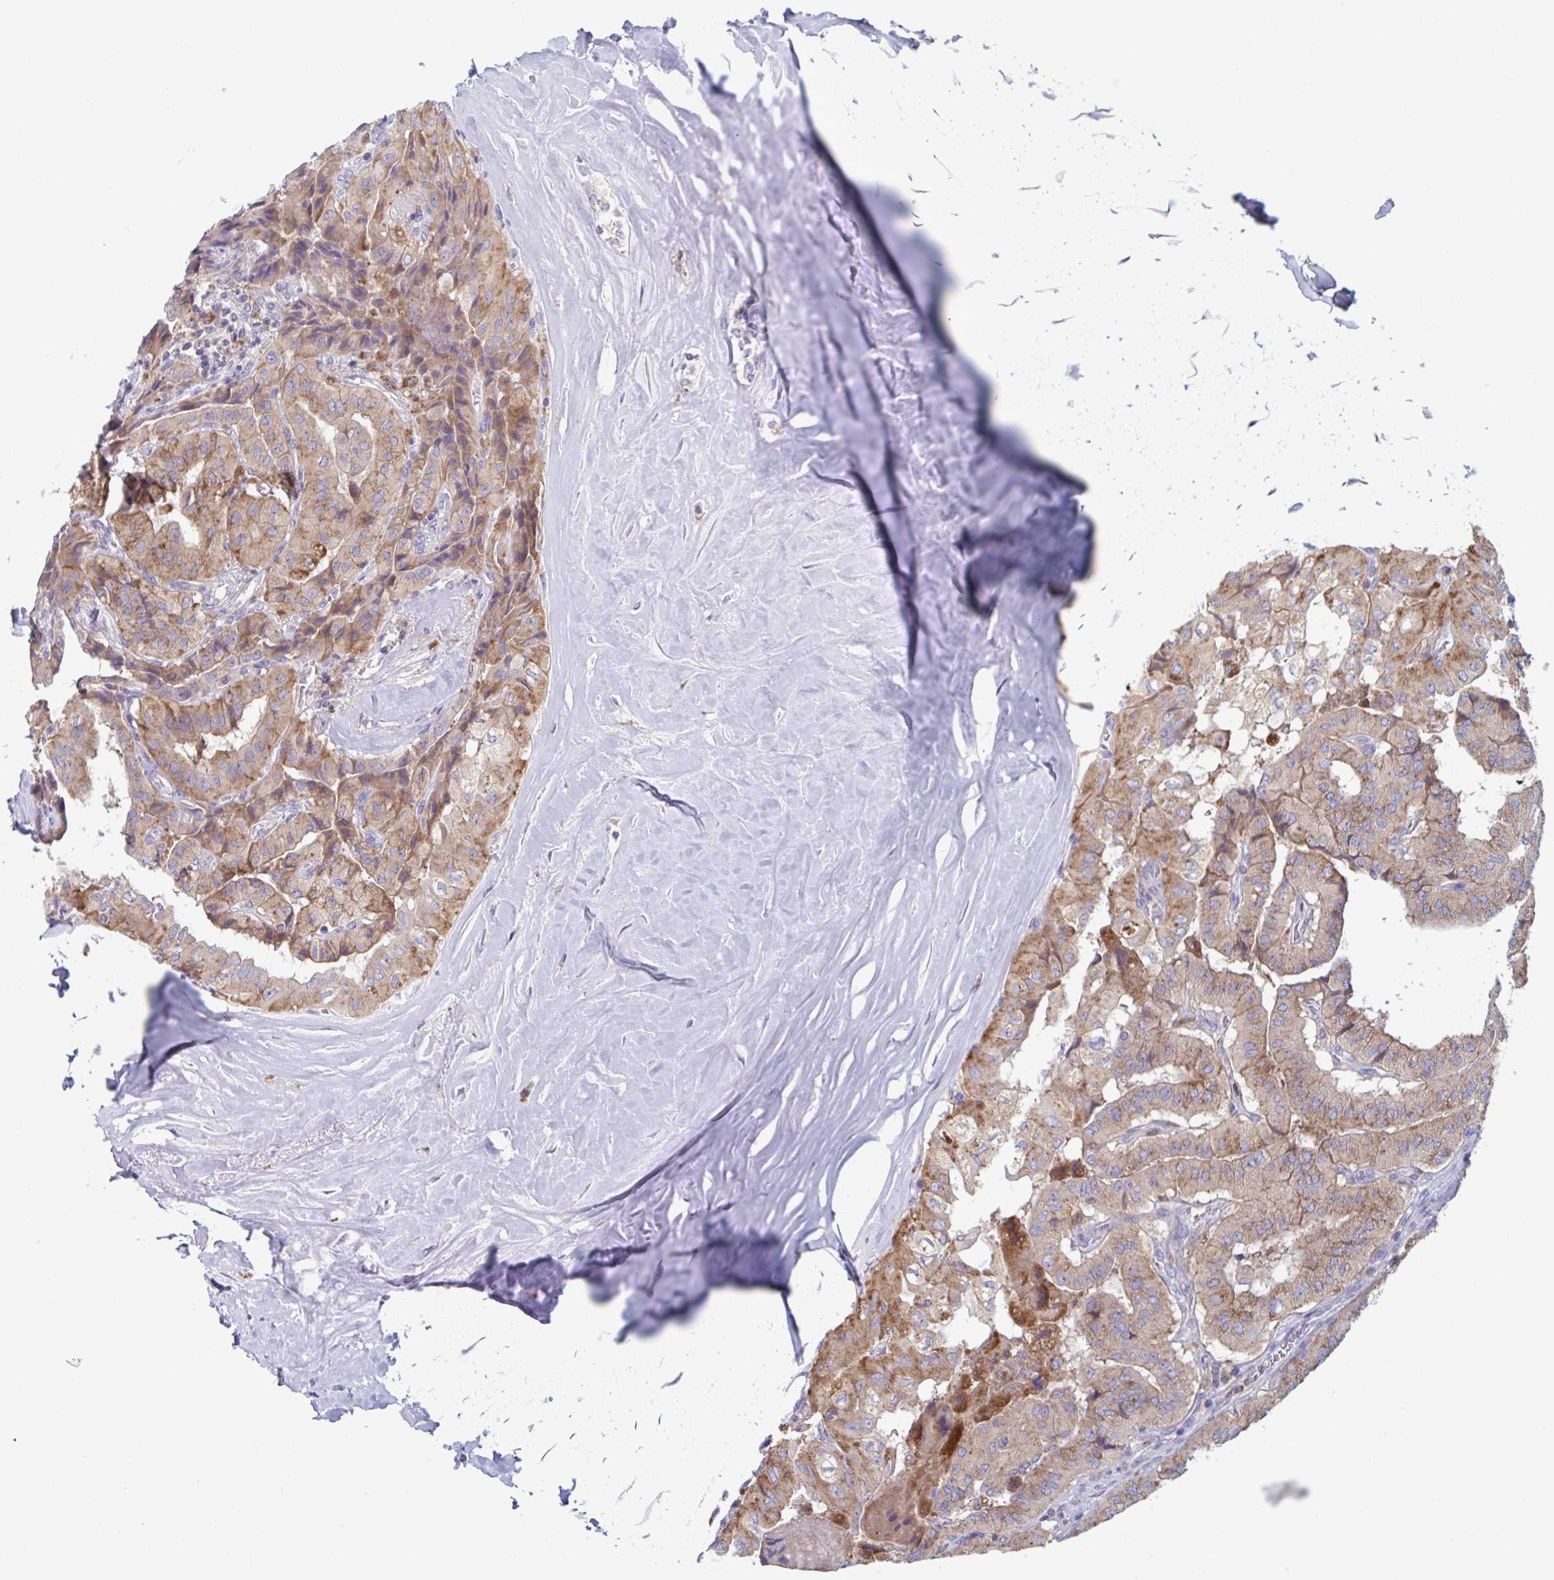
{"staining": {"intensity": "moderate", "quantity": ">75%", "location": "cytoplasmic/membranous"}, "tissue": "thyroid cancer", "cell_type": "Tumor cells", "image_type": "cancer", "snomed": [{"axis": "morphology", "description": "Normal tissue, NOS"}, {"axis": "morphology", "description": "Papillary adenocarcinoma, NOS"}, {"axis": "topography", "description": "Thyroid gland"}], "caption": "This is an image of immunohistochemistry staining of thyroid cancer (papillary adenocarcinoma), which shows moderate expression in the cytoplasmic/membranous of tumor cells.", "gene": "NIPSNAP1", "patient": {"sex": "female", "age": 59}}